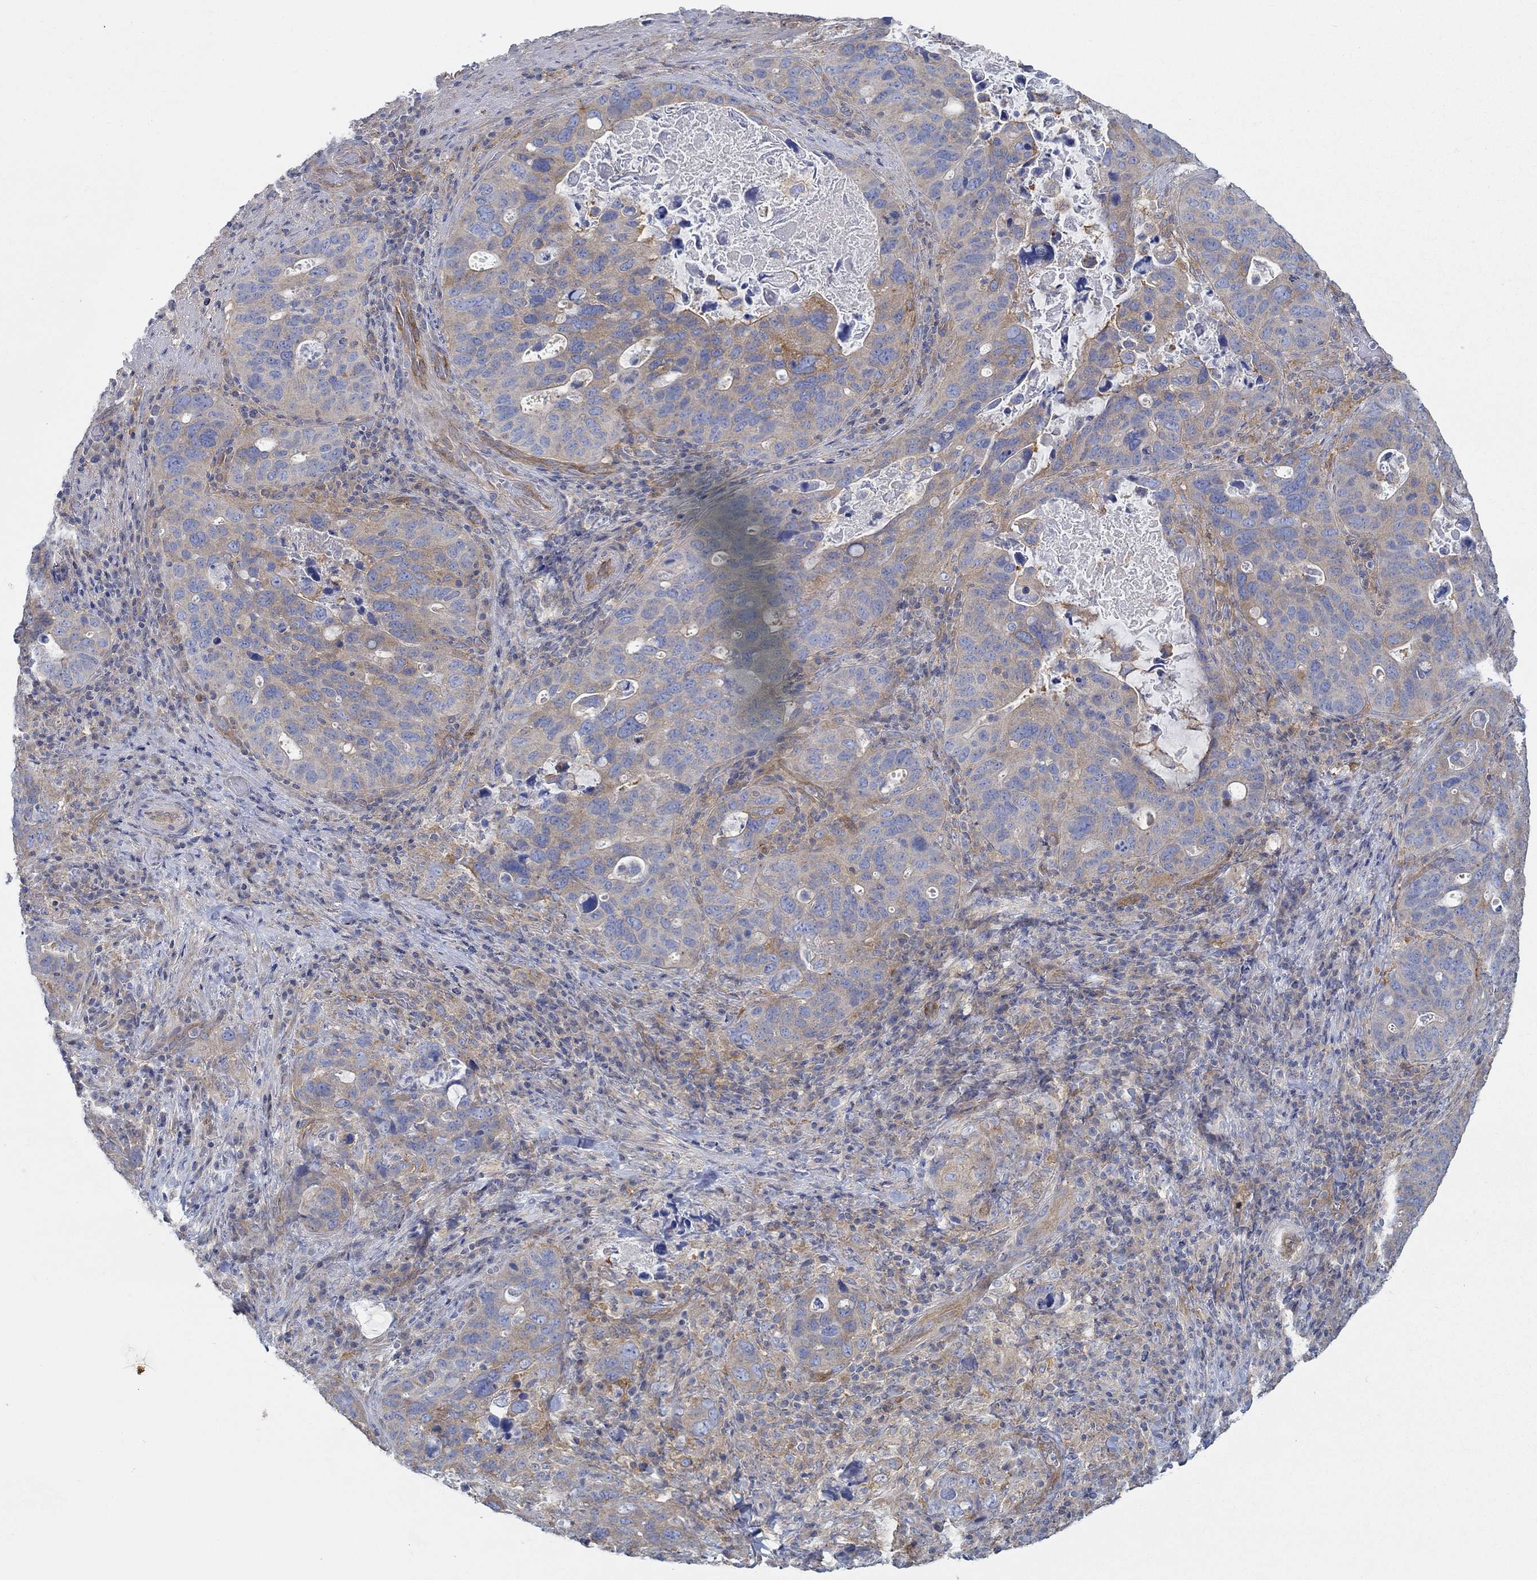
{"staining": {"intensity": "moderate", "quantity": "25%-75%", "location": "cytoplasmic/membranous"}, "tissue": "stomach cancer", "cell_type": "Tumor cells", "image_type": "cancer", "snomed": [{"axis": "morphology", "description": "Adenocarcinoma, NOS"}, {"axis": "topography", "description": "Stomach"}], "caption": "Immunohistochemistry of stomach adenocarcinoma exhibits medium levels of moderate cytoplasmic/membranous staining in about 25%-75% of tumor cells. (DAB = brown stain, brightfield microscopy at high magnification).", "gene": "SPAG9", "patient": {"sex": "male", "age": 54}}